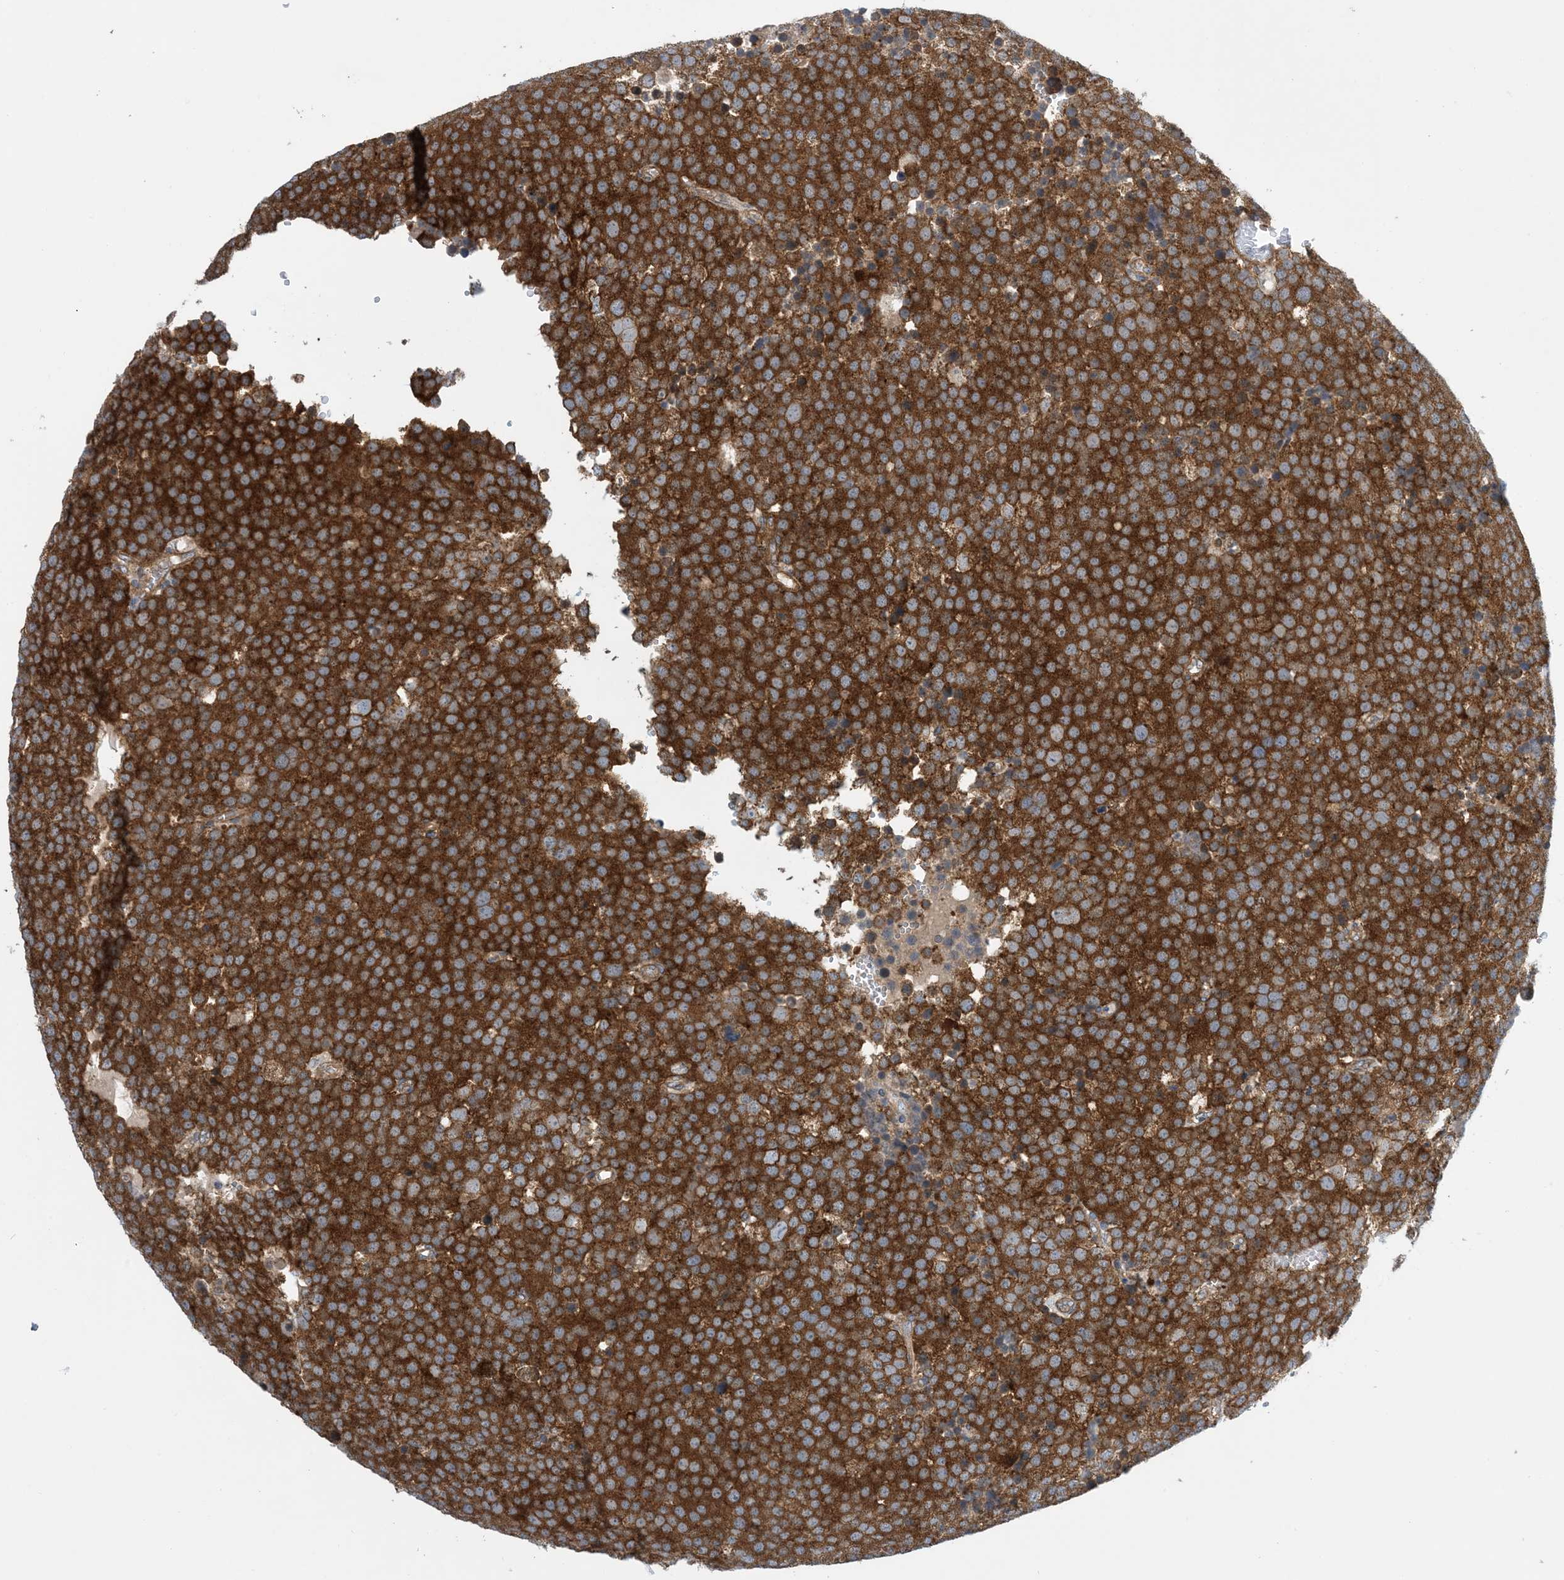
{"staining": {"intensity": "strong", "quantity": ">75%", "location": "cytoplasmic/membranous"}, "tissue": "testis cancer", "cell_type": "Tumor cells", "image_type": "cancer", "snomed": [{"axis": "morphology", "description": "Seminoma, NOS"}, {"axis": "topography", "description": "Testis"}], "caption": "This photomicrograph reveals testis cancer stained with immunohistochemistry (IHC) to label a protein in brown. The cytoplasmic/membranous of tumor cells show strong positivity for the protein. Nuclei are counter-stained blue.", "gene": "EHBP1", "patient": {"sex": "male", "age": 71}}